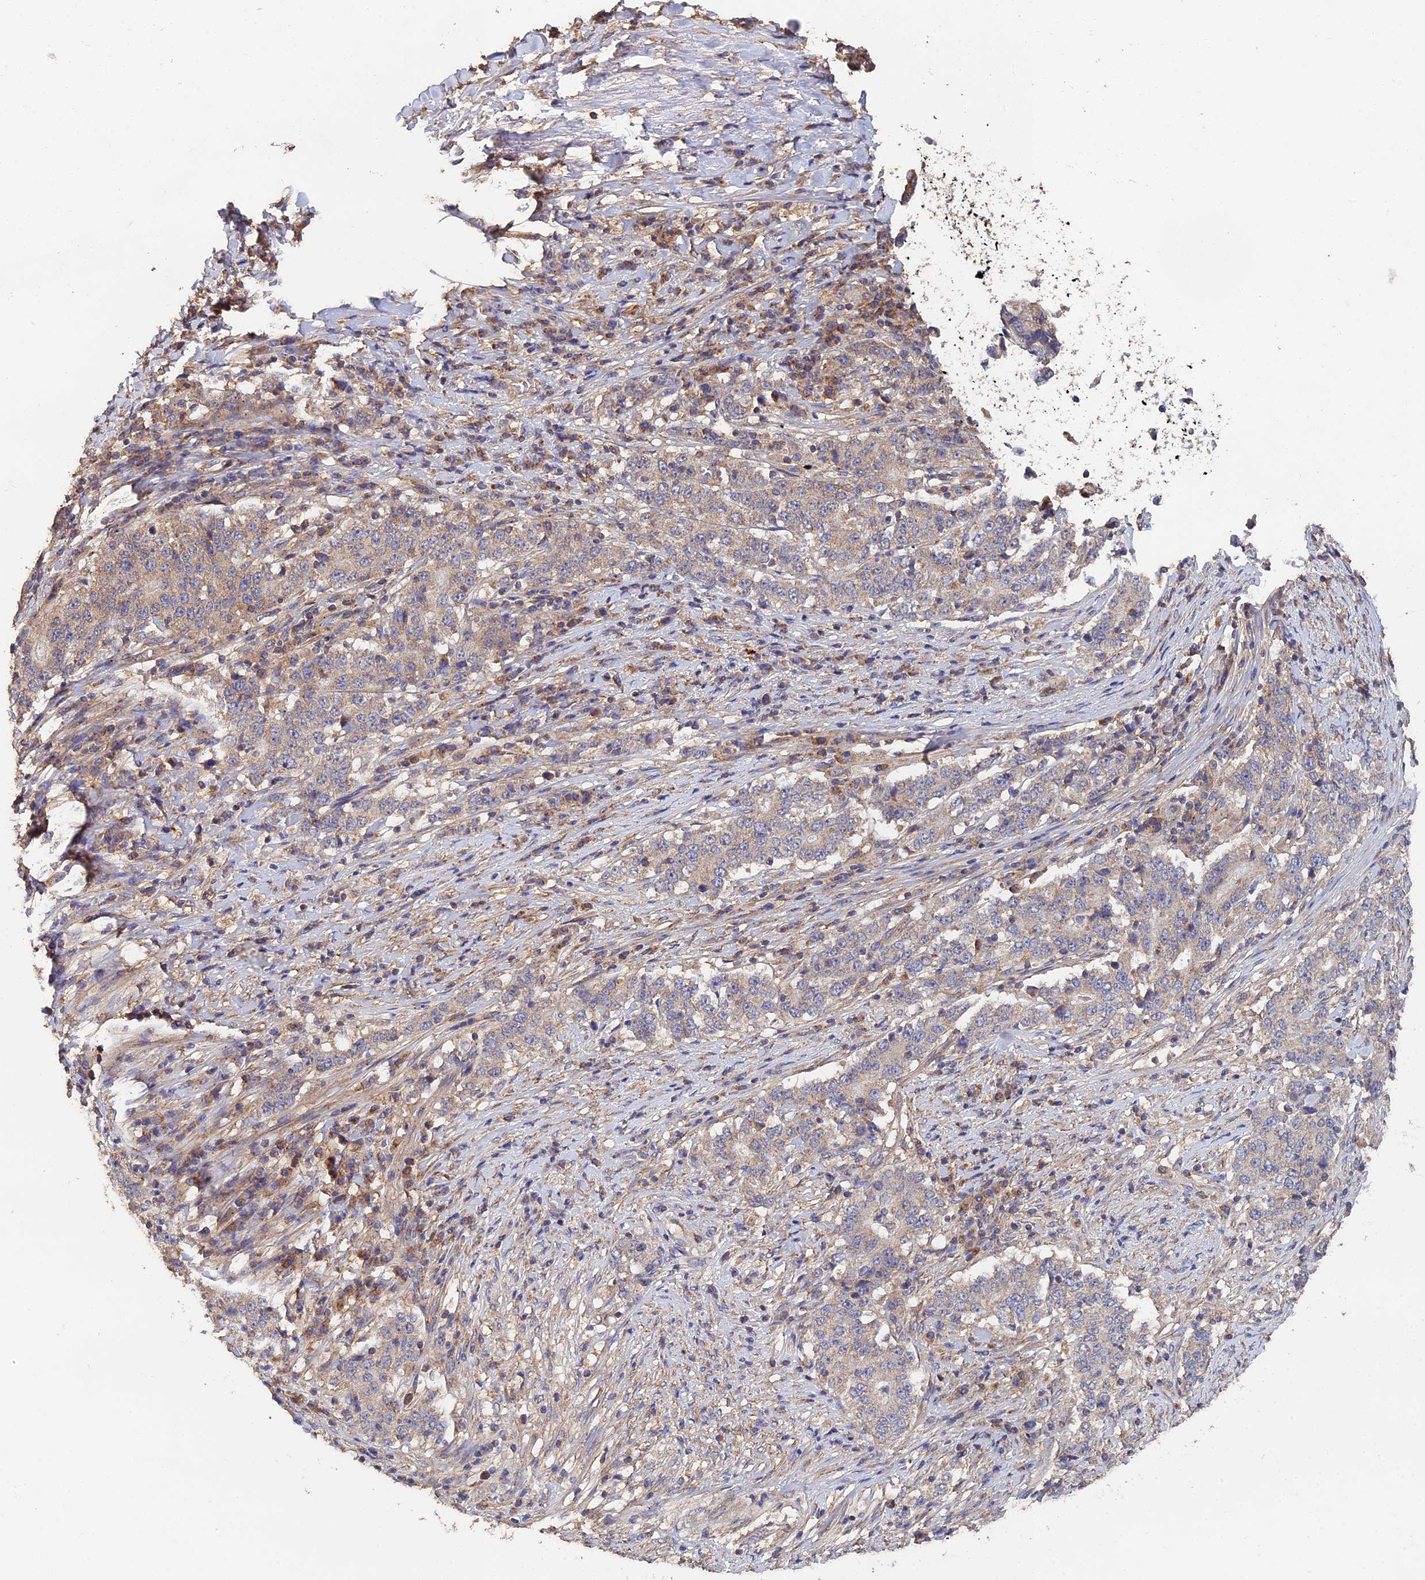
{"staining": {"intensity": "weak", "quantity": "25%-75%", "location": "cytoplasmic/membranous"}, "tissue": "stomach cancer", "cell_type": "Tumor cells", "image_type": "cancer", "snomed": [{"axis": "morphology", "description": "Adenocarcinoma, NOS"}, {"axis": "topography", "description": "Stomach"}], "caption": "This micrograph displays adenocarcinoma (stomach) stained with immunohistochemistry (IHC) to label a protein in brown. The cytoplasmic/membranous of tumor cells show weak positivity for the protein. Nuclei are counter-stained blue.", "gene": "SPANXN4", "patient": {"sex": "male", "age": 59}}